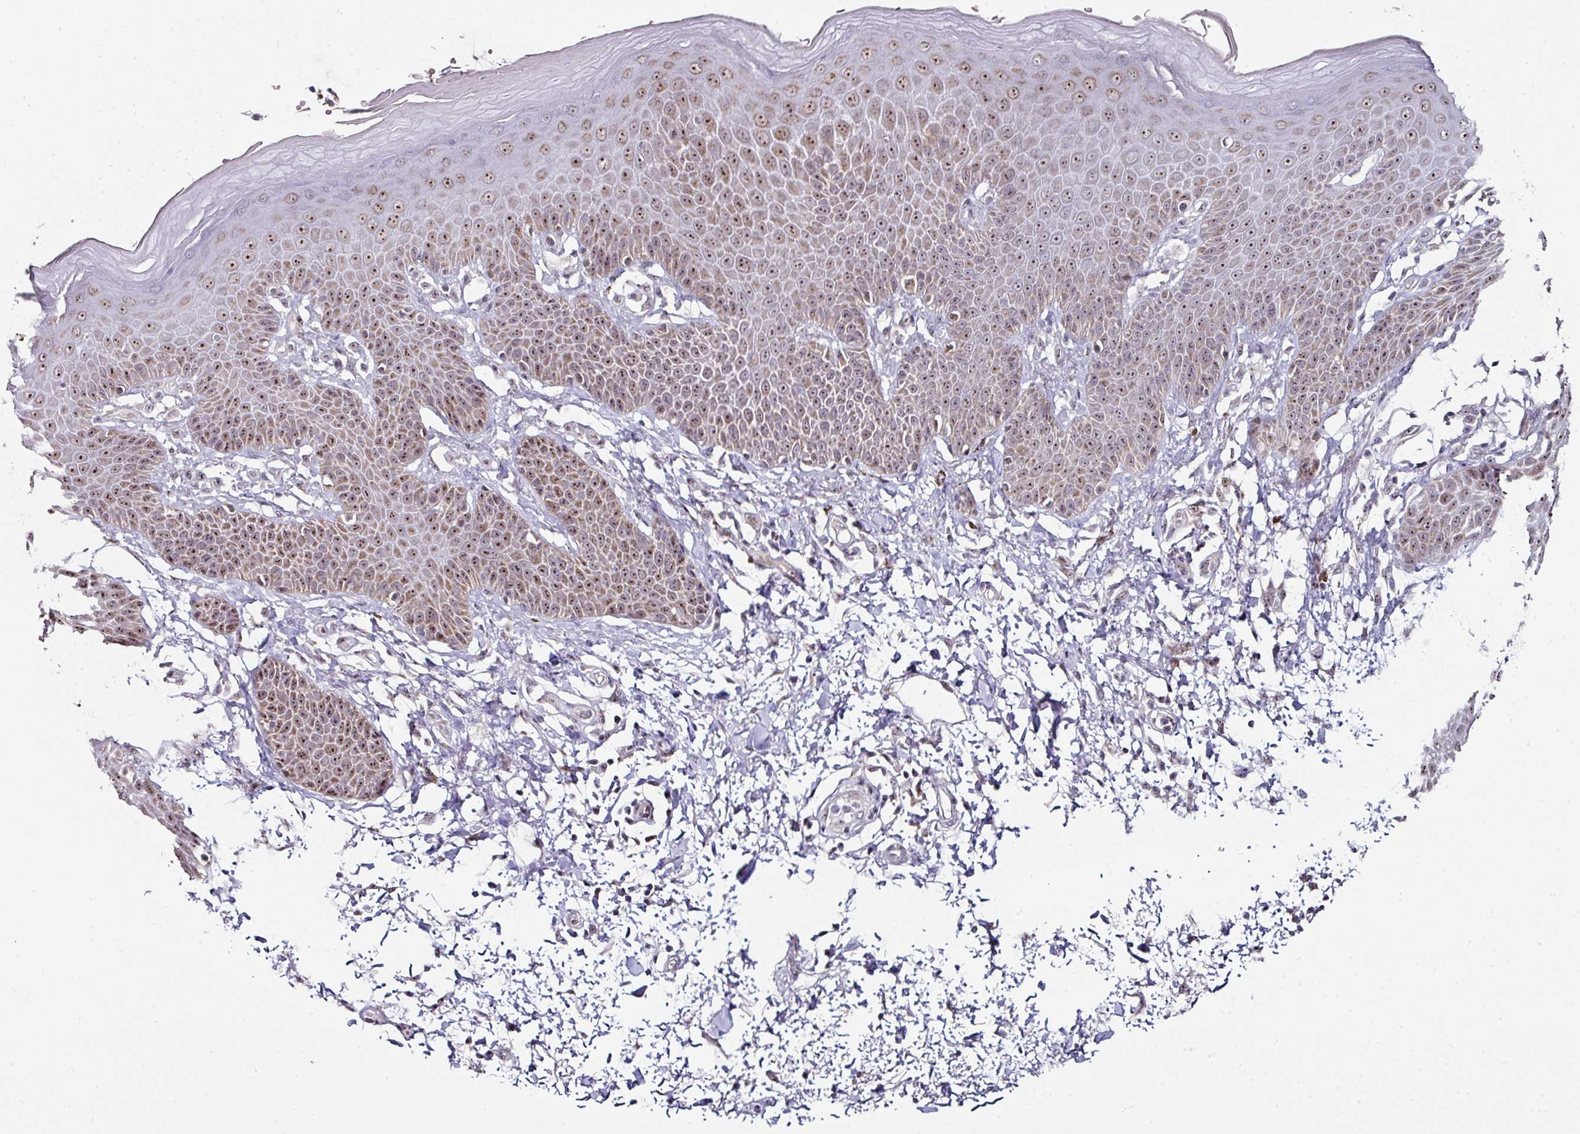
{"staining": {"intensity": "moderate", "quantity": ">75%", "location": "cytoplasmic/membranous,nuclear"}, "tissue": "skin", "cell_type": "Epidermal cells", "image_type": "normal", "snomed": [{"axis": "morphology", "description": "Normal tissue, NOS"}, {"axis": "topography", "description": "Peripheral nerve tissue"}], "caption": "Skin stained for a protein reveals moderate cytoplasmic/membranous,nuclear positivity in epidermal cells. Immunohistochemistry (ihc) stains the protein of interest in brown and the nuclei are stained blue.", "gene": "NACC2", "patient": {"sex": "male", "age": 51}}